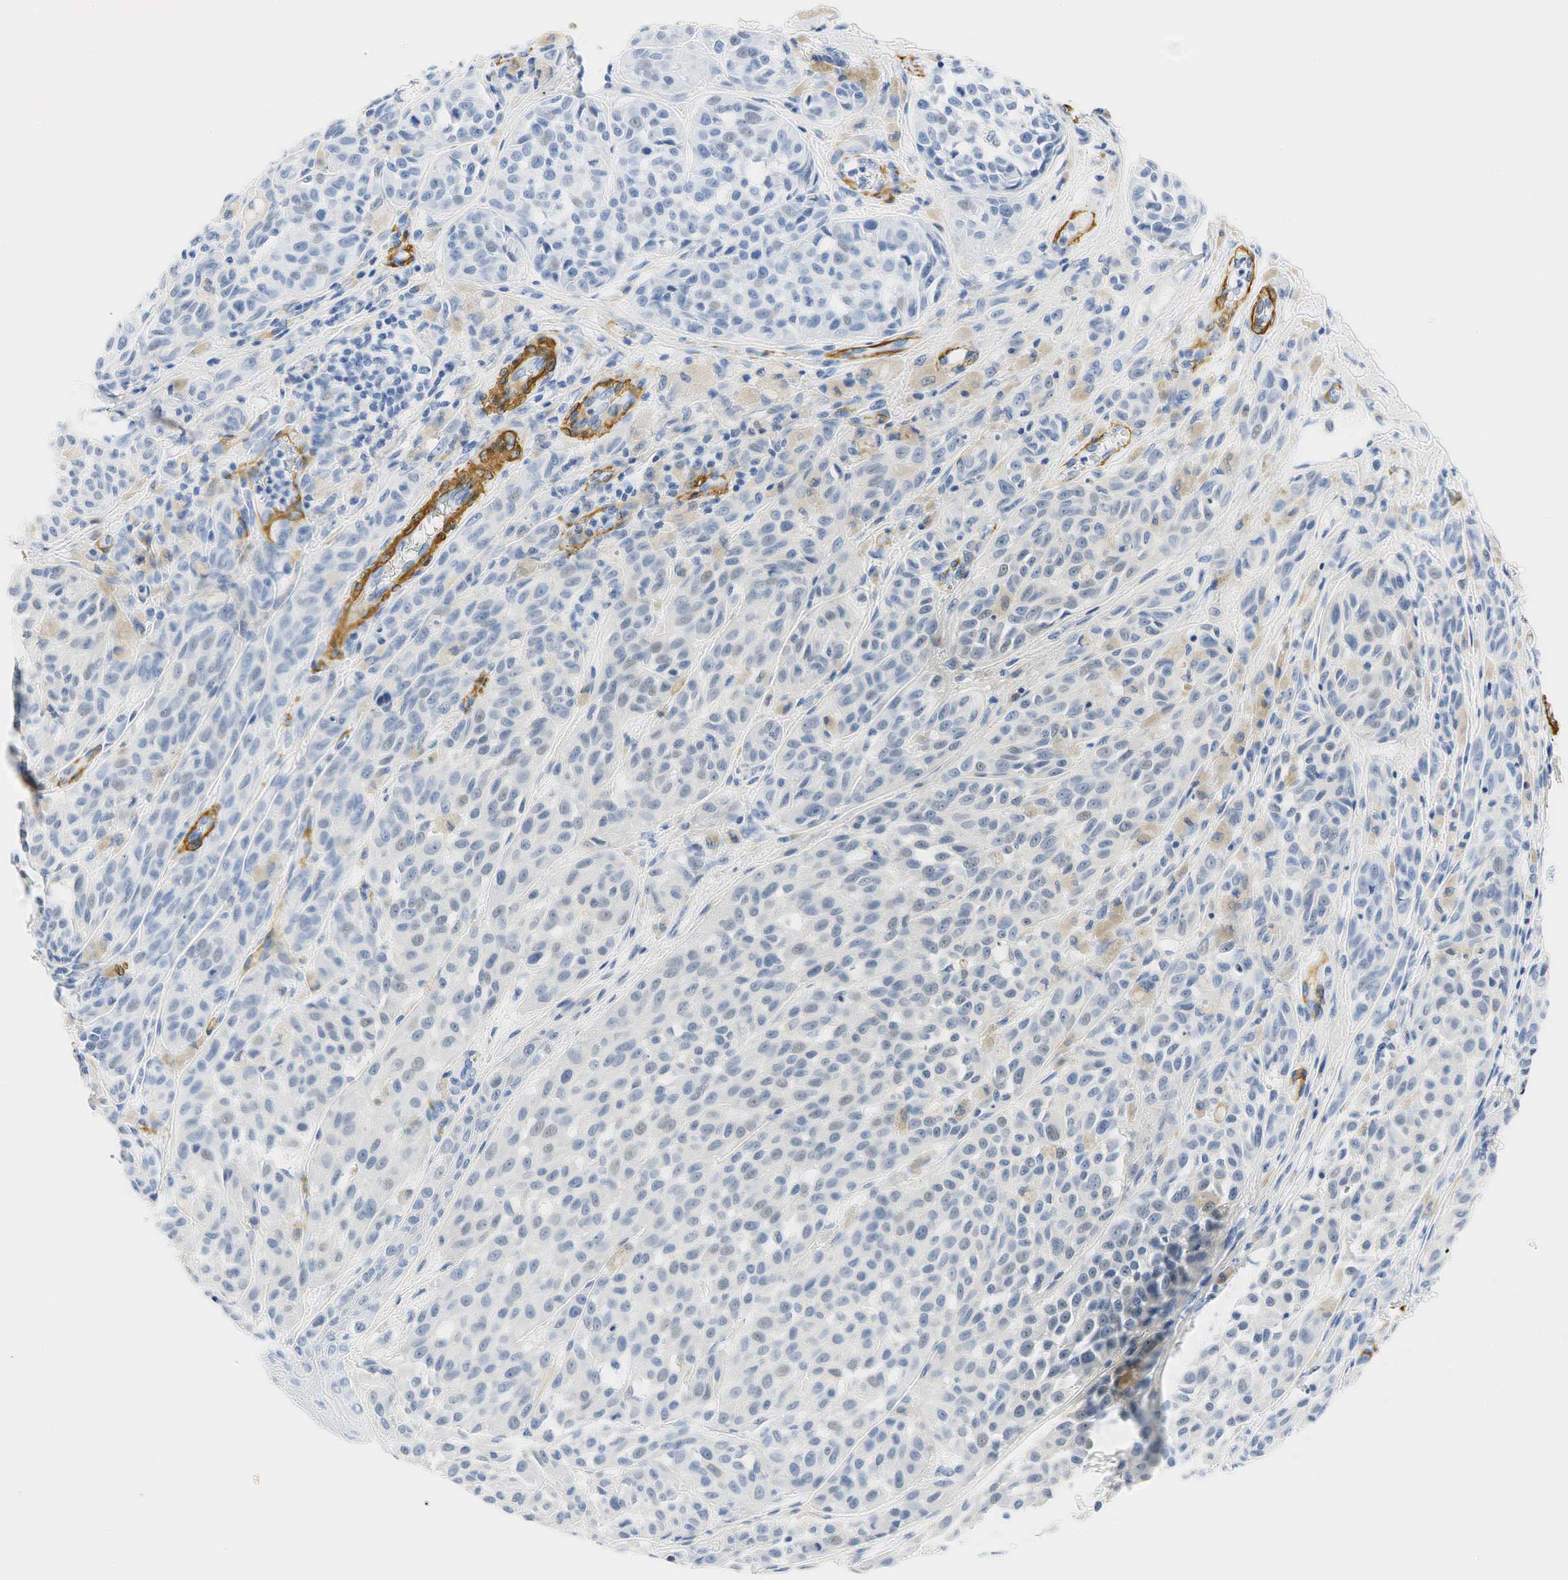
{"staining": {"intensity": "negative", "quantity": "none", "location": "none"}, "tissue": "melanoma", "cell_type": "Tumor cells", "image_type": "cancer", "snomed": [{"axis": "morphology", "description": "Malignant melanoma, NOS"}, {"axis": "topography", "description": "Skin"}], "caption": "This is an IHC photomicrograph of human melanoma. There is no expression in tumor cells.", "gene": "ACTA1", "patient": {"sex": "male", "age": 44}}